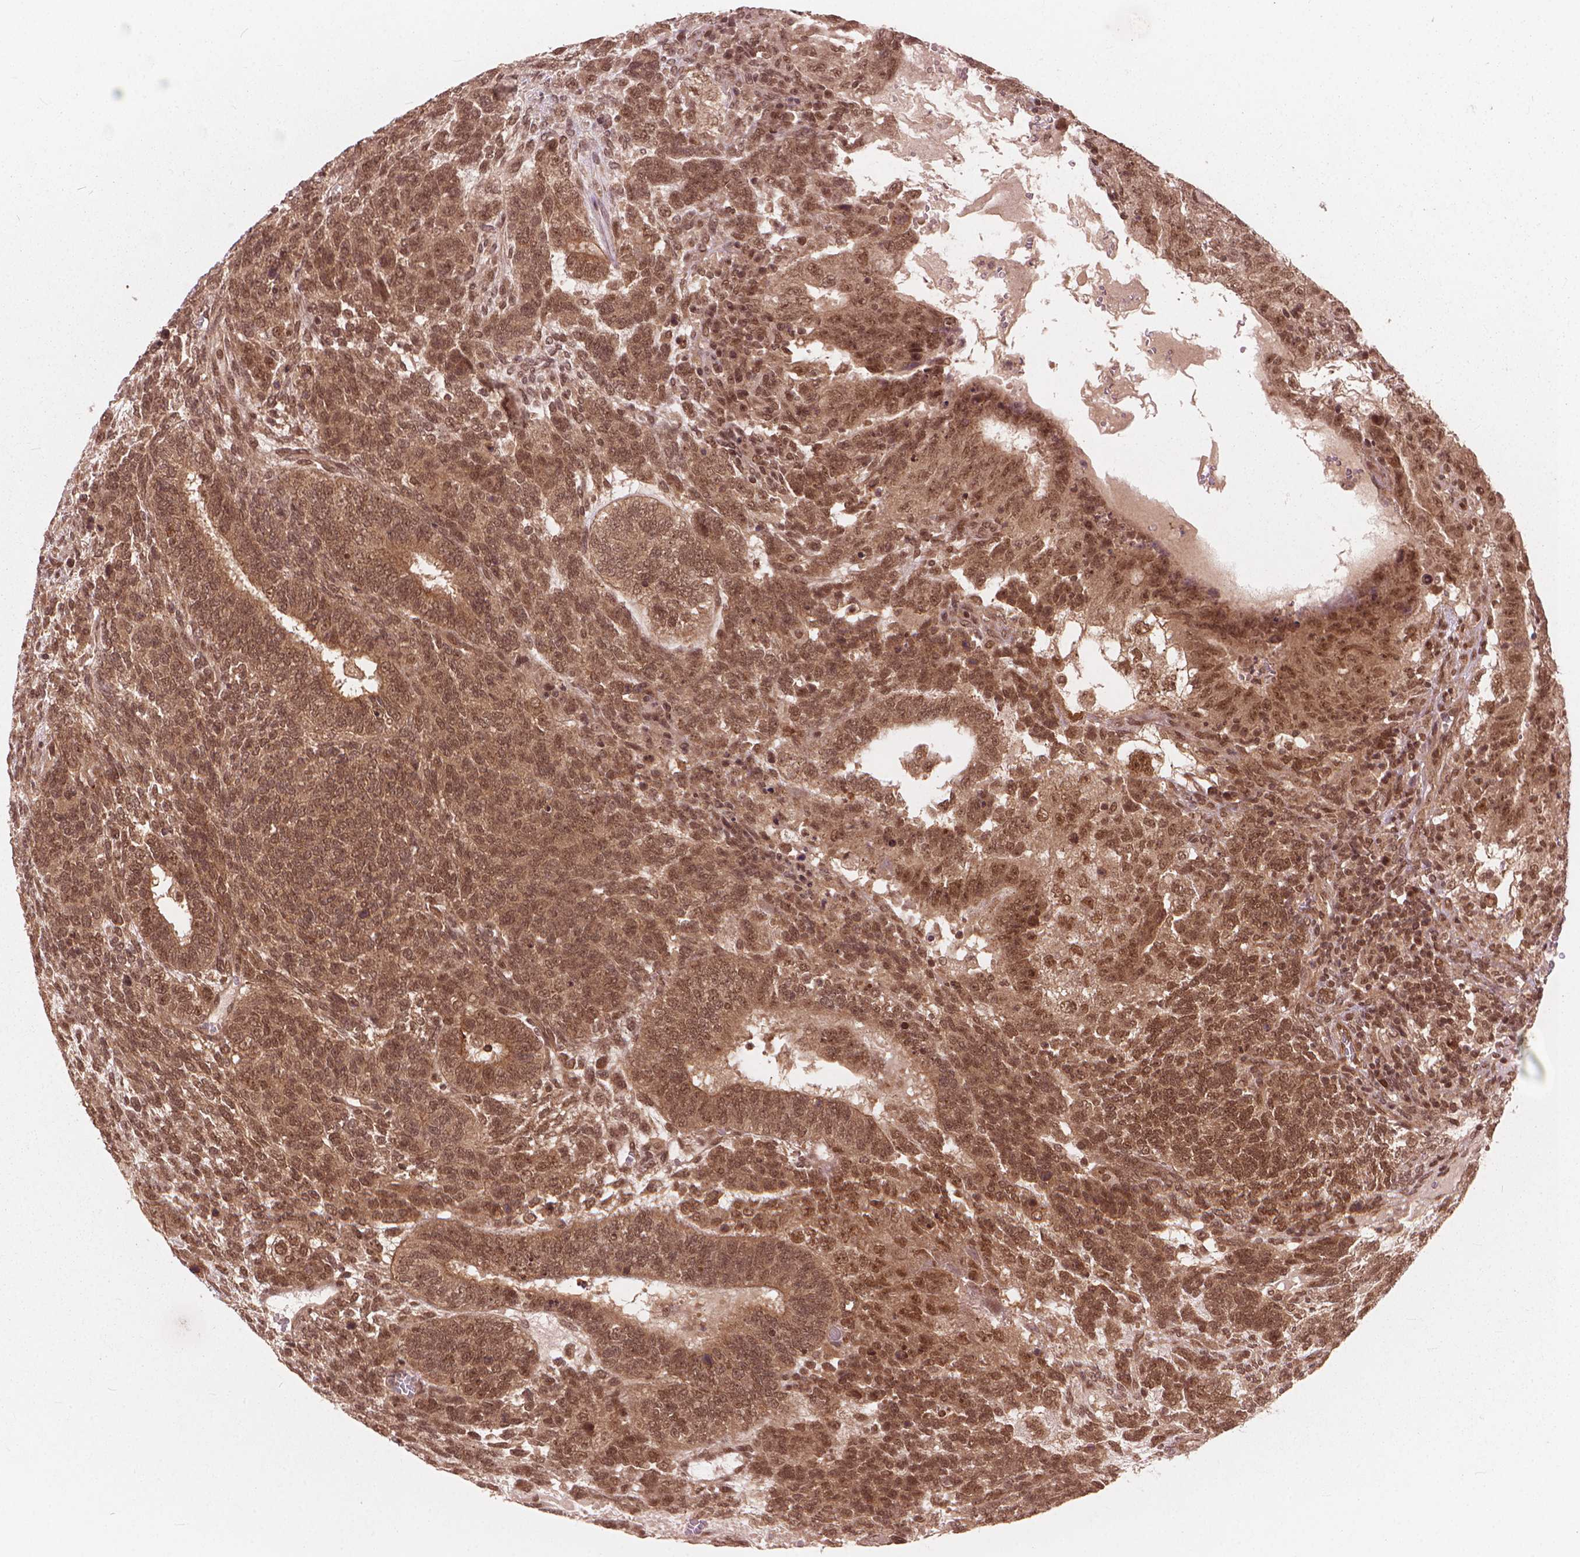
{"staining": {"intensity": "moderate", "quantity": ">75%", "location": "nuclear"}, "tissue": "testis cancer", "cell_type": "Tumor cells", "image_type": "cancer", "snomed": [{"axis": "morphology", "description": "Normal tissue, NOS"}, {"axis": "morphology", "description": "Carcinoma, Embryonal, NOS"}, {"axis": "topography", "description": "Testis"}, {"axis": "topography", "description": "Epididymis"}], "caption": "Immunohistochemistry (IHC) histopathology image of human testis embryonal carcinoma stained for a protein (brown), which displays medium levels of moderate nuclear positivity in approximately >75% of tumor cells.", "gene": "SSU72", "patient": {"sex": "male", "age": 23}}